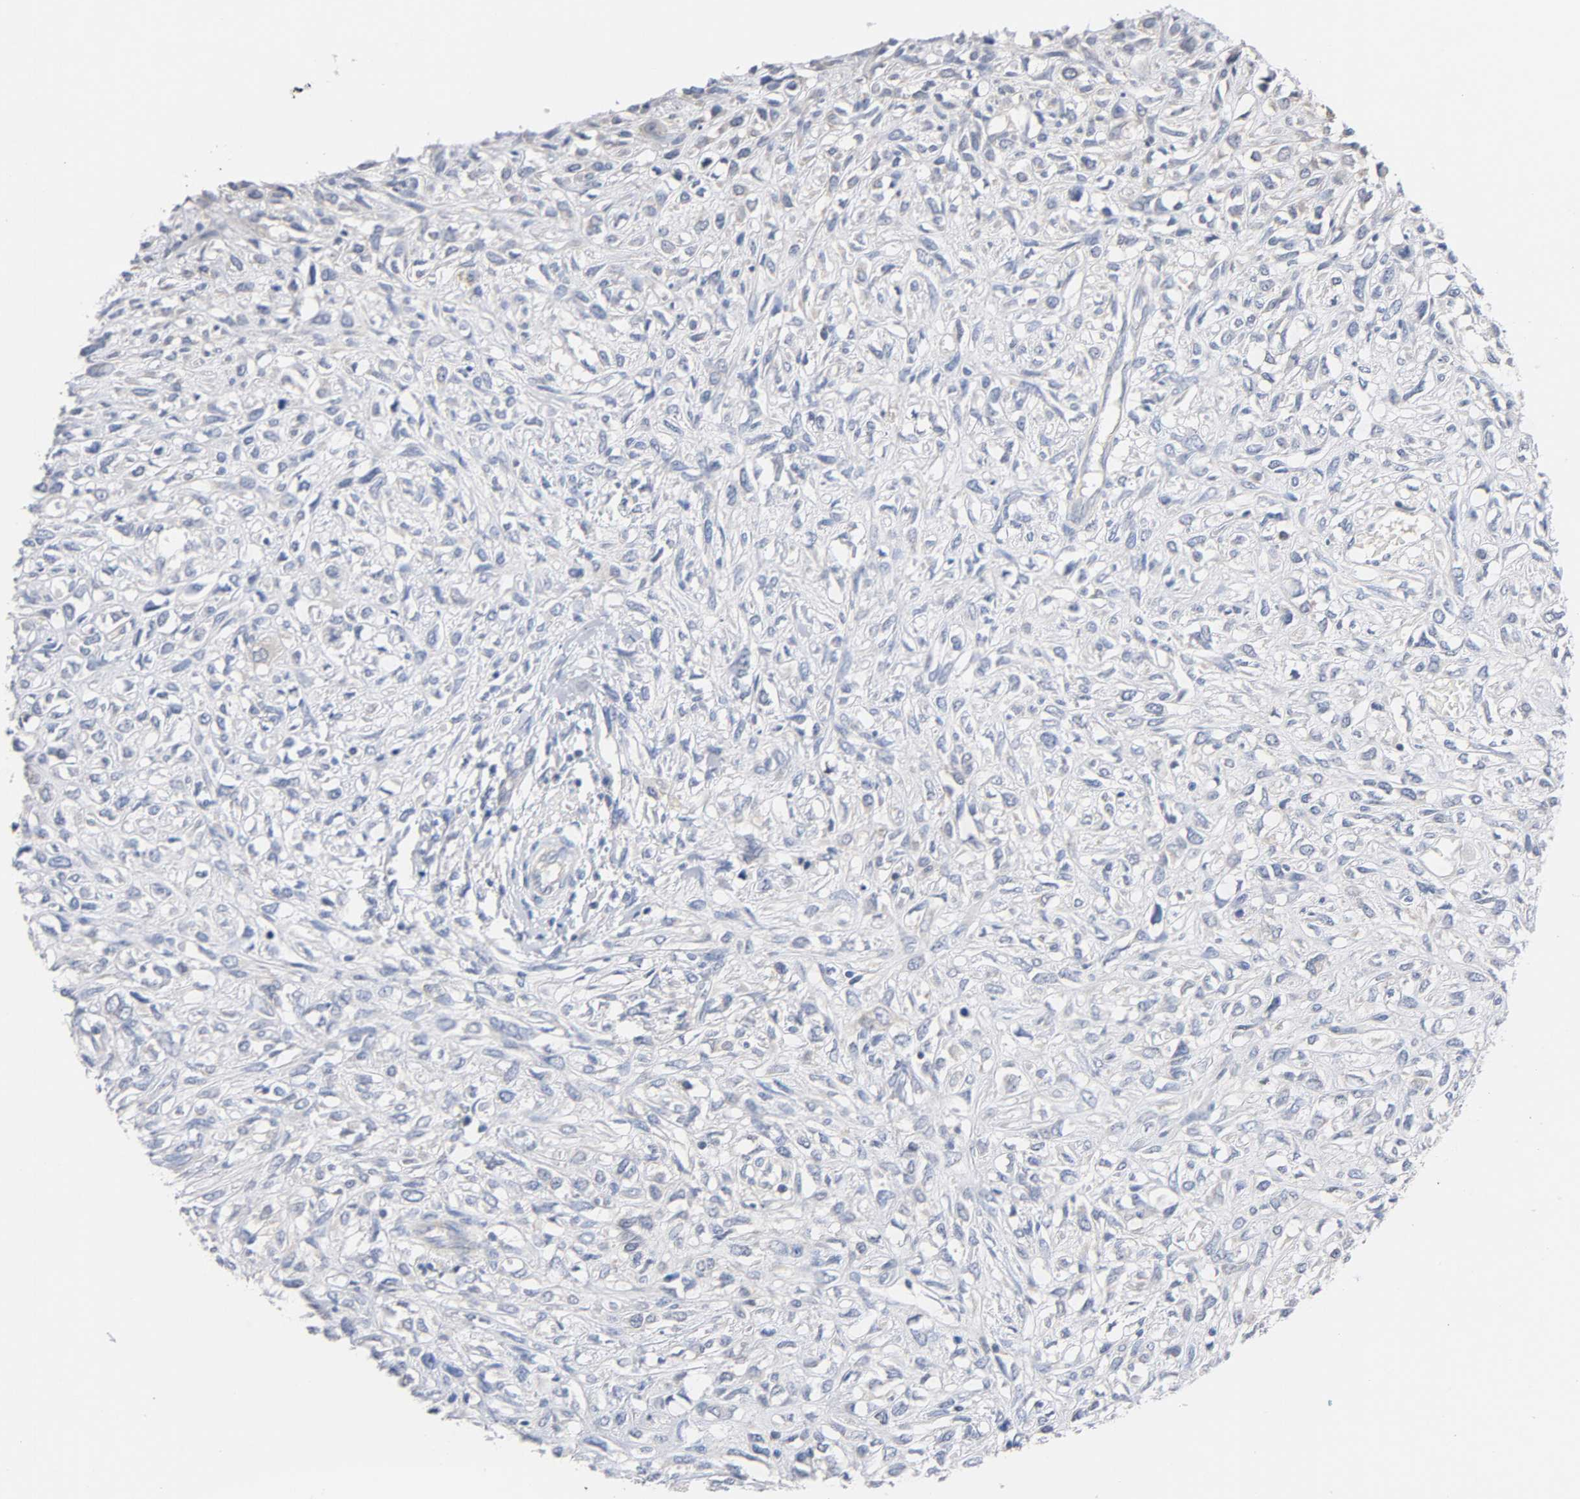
{"staining": {"intensity": "negative", "quantity": "none", "location": "none"}, "tissue": "head and neck cancer", "cell_type": "Tumor cells", "image_type": "cancer", "snomed": [{"axis": "morphology", "description": "Necrosis, NOS"}, {"axis": "morphology", "description": "Neoplasm, malignant, NOS"}, {"axis": "topography", "description": "Salivary gland"}, {"axis": "topography", "description": "Head-Neck"}], "caption": "DAB immunohistochemical staining of human head and neck cancer (neoplasm (malignant)) reveals no significant positivity in tumor cells.", "gene": "MALT1", "patient": {"sex": "male", "age": 43}}